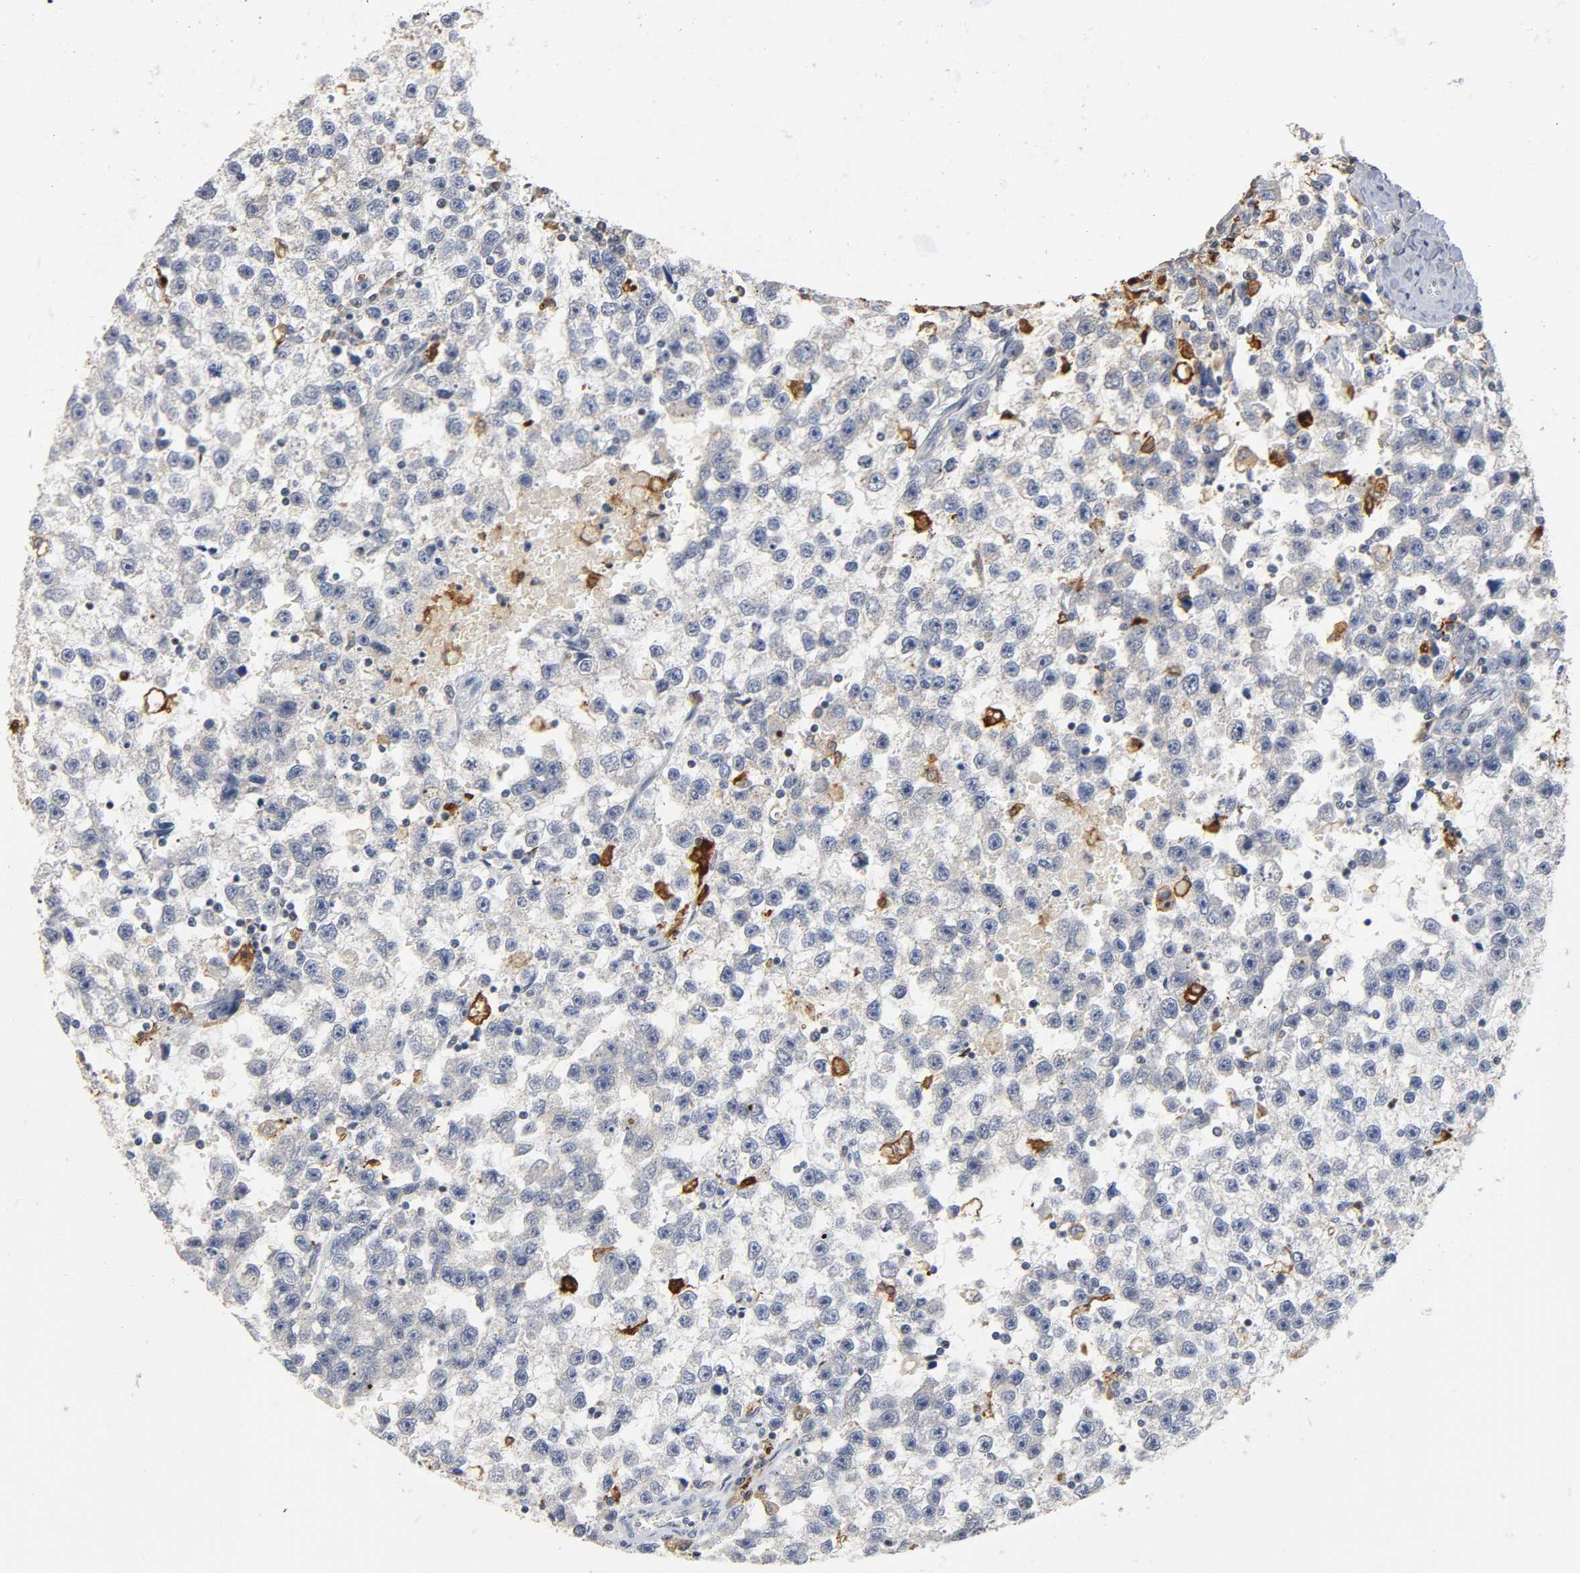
{"staining": {"intensity": "negative", "quantity": "none", "location": "none"}, "tissue": "testis cancer", "cell_type": "Tumor cells", "image_type": "cancer", "snomed": [{"axis": "morphology", "description": "Seminoma, NOS"}, {"axis": "topography", "description": "Testis"}], "caption": "This is an IHC image of testis cancer. There is no staining in tumor cells.", "gene": "KAT2B", "patient": {"sex": "male", "age": 33}}